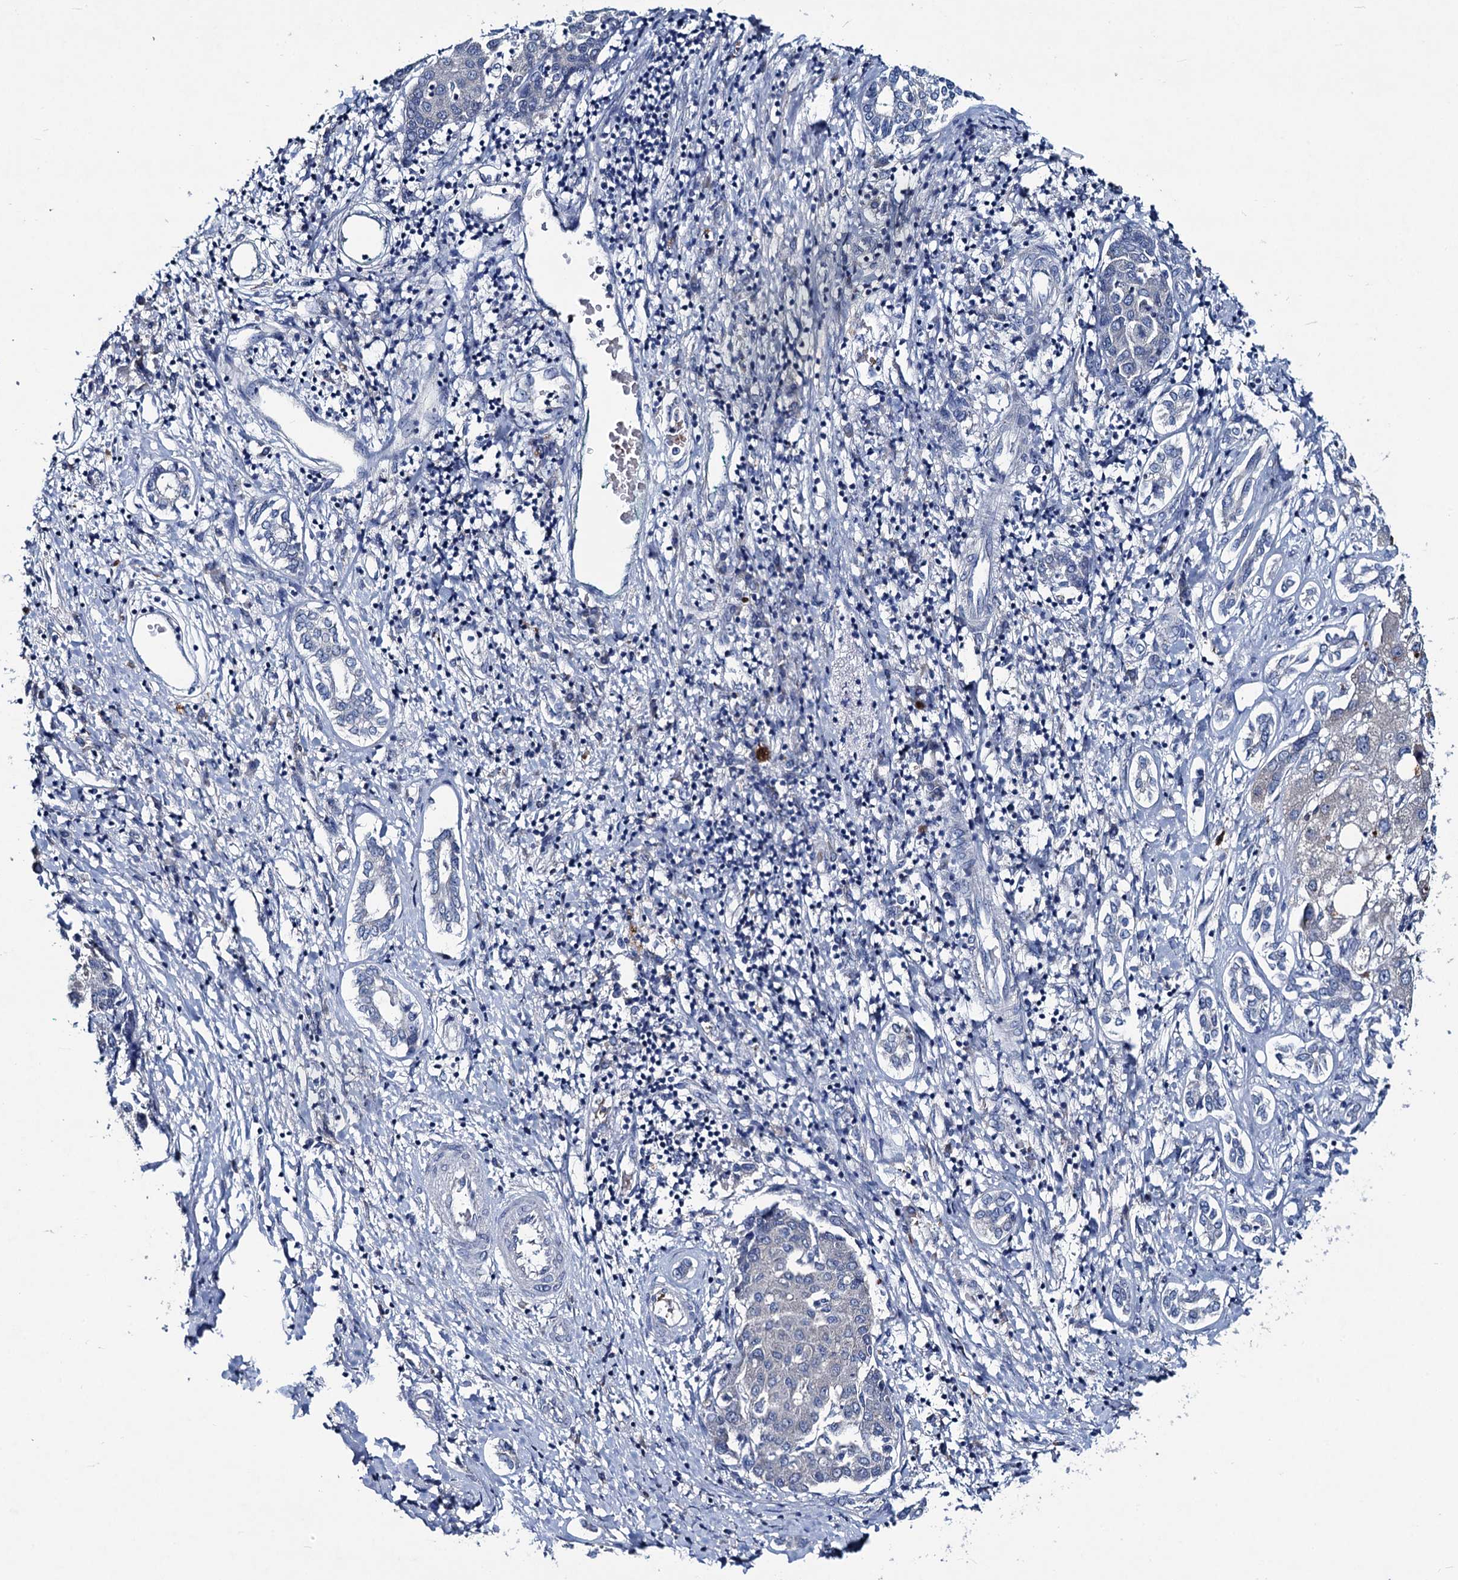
{"staining": {"intensity": "negative", "quantity": "none", "location": "none"}, "tissue": "liver cancer", "cell_type": "Tumor cells", "image_type": "cancer", "snomed": [{"axis": "morphology", "description": "Carcinoma, Hepatocellular, NOS"}, {"axis": "topography", "description": "Liver"}], "caption": "The image exhibits no staining of tumor cells in liver hepatocellular carcinoma.", "gene": "RTKN2", "patient": {"sex": "male", "age": 65}}